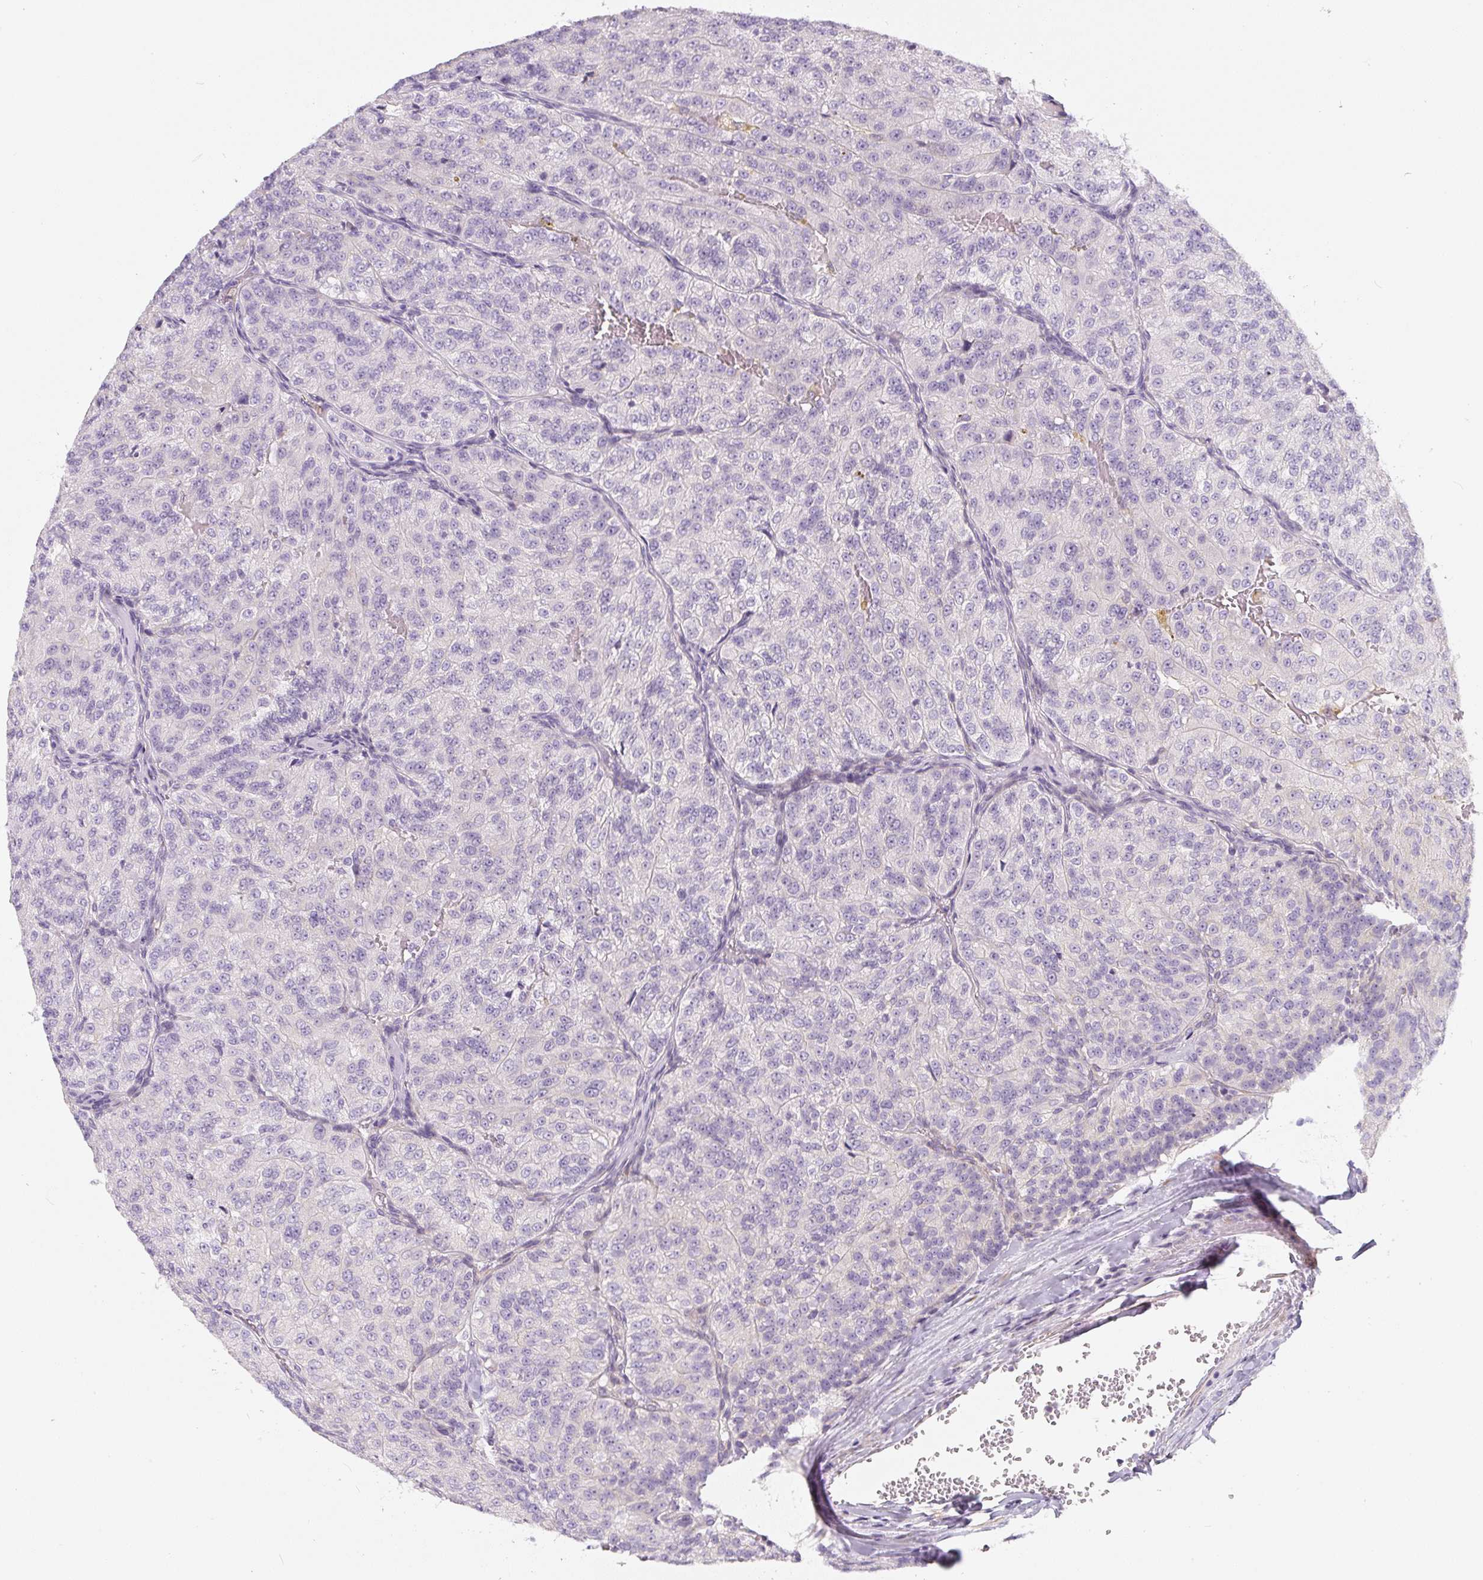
{"staining": {"intensity": "negative", "quantity": "none", "location": "none"}, "tissue": "renal cancer", "cell_type": "Tumor cells", "image_type": "cancer", "snomed": [{"axis": "morphology", "description": "Adenocarcinoma, NOS"}, {"axis": "topography", "description": "Kidney"}], "caption": "High magnification brightfield microscopy of renal cancer stained with DAB (brown) and counterstained with hematoxylin (blue): tumor cells show no significant staining.", "gene": "PWWP3B", "patient": {"sex": "female", "age": 63}}